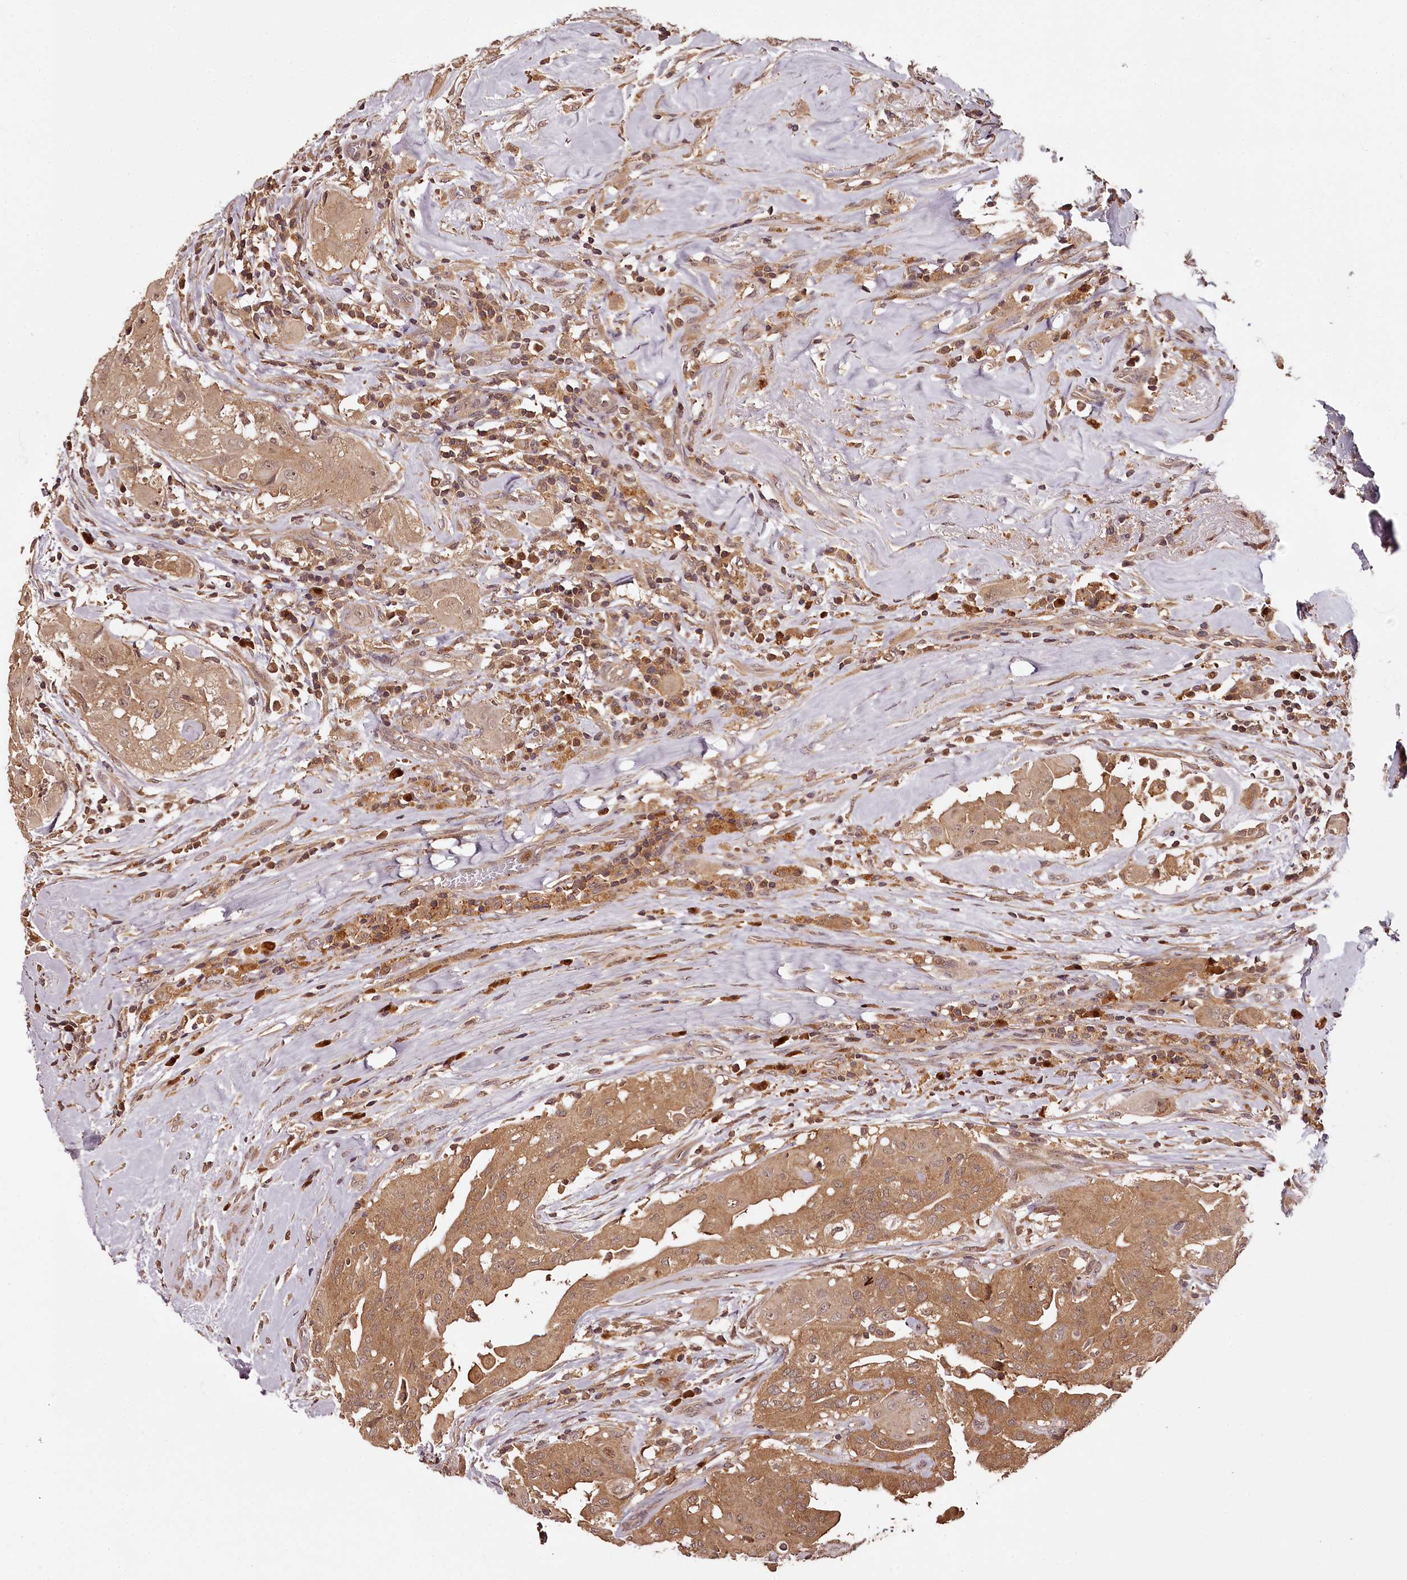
{"staining": {"intensity": "moderate", "quantity": ">75%", "location": "cytoplasmic/membranous"}, "tissue": "thyroid cancer", "cell_type": "Tumor cells", "image_type": "cancer", "snomed": [{"axis": "morphology", "description": "Papillary adenocarcinoma, NOS"}, {"axis": "topography", "description": "Thyroid gland"}], "caption": "Tumor cells reveal medium levels of moderate cytoplasmic/membranous expression in approximately >75% of cells in human thyroid cancer. The protein is shown in brown color, while the nuclei are stained blue.", "gene": "TTC12", "patient": {"sex": "female", "age": 59}}